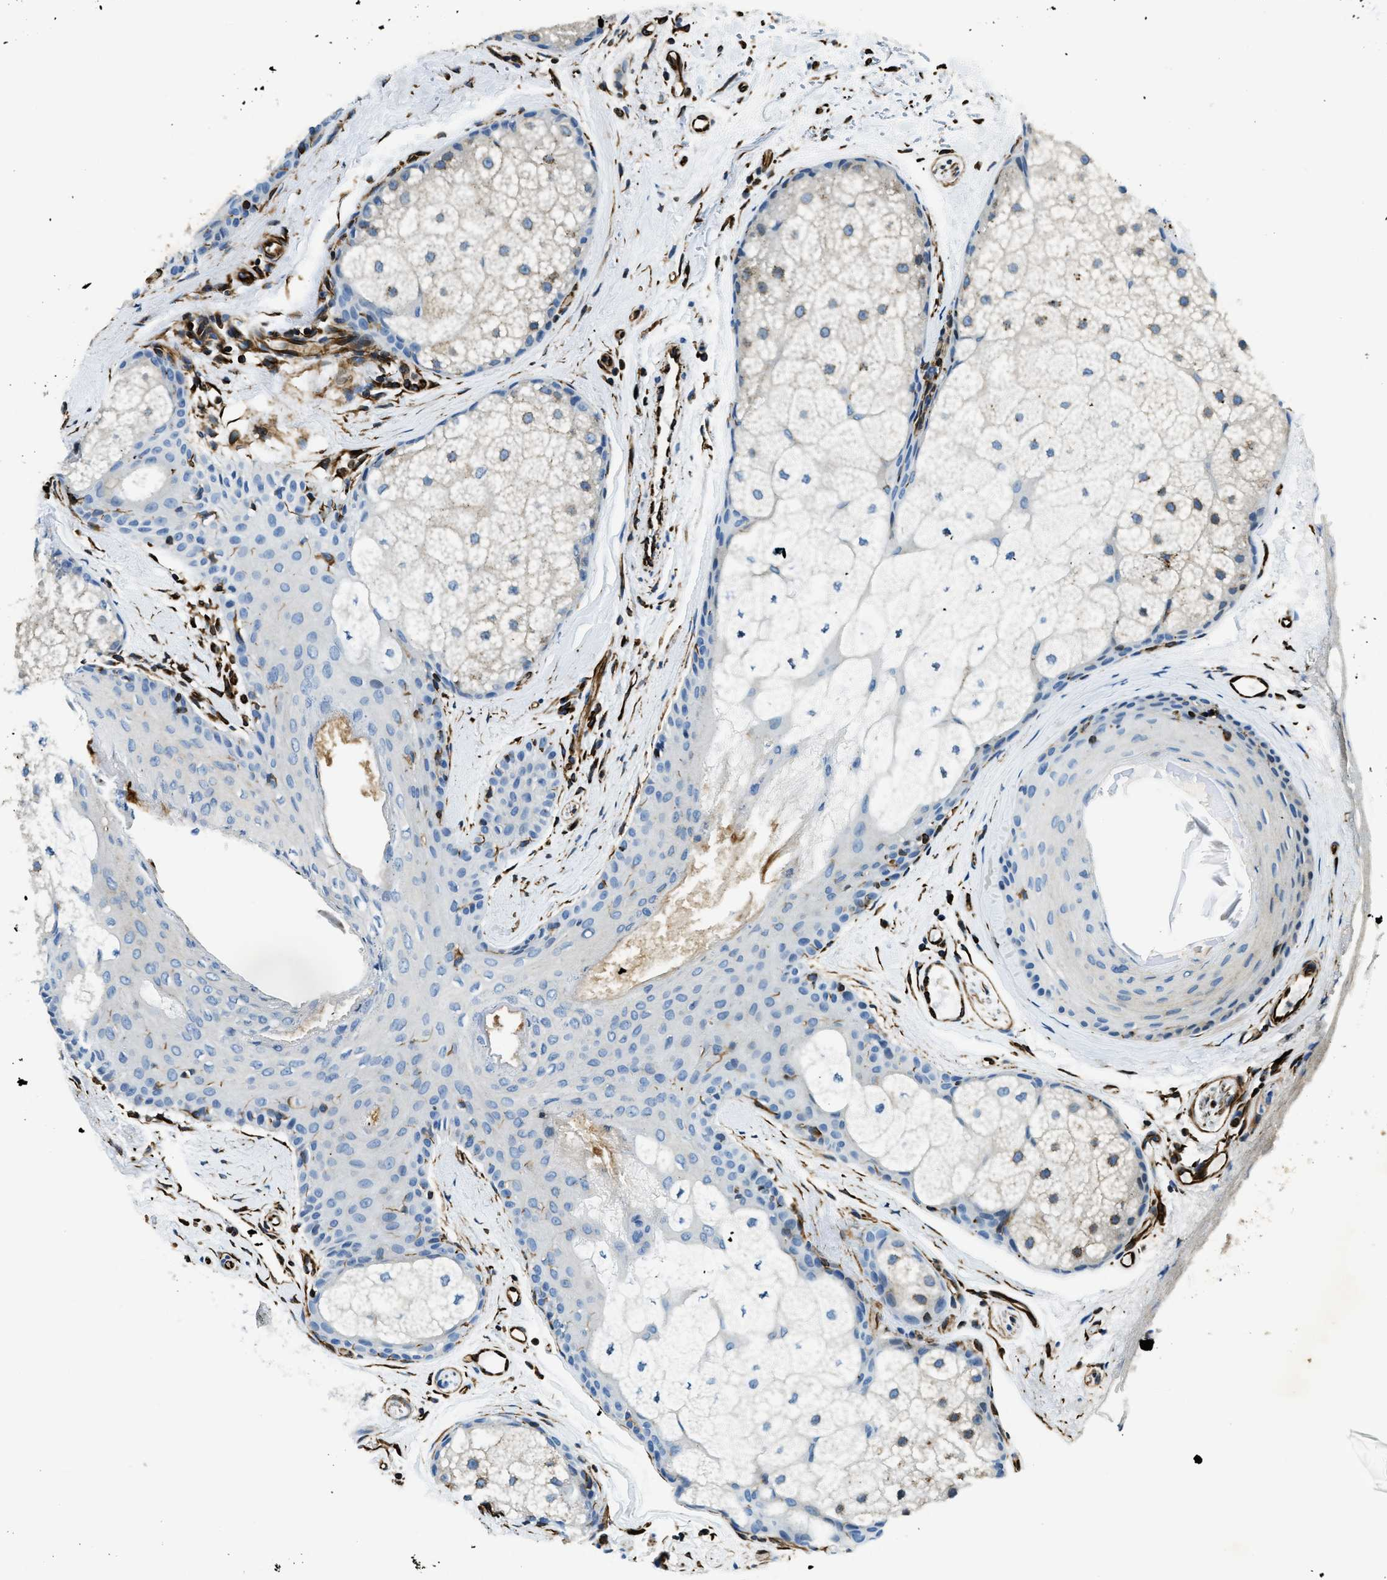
{"staining": {"intensity": "negative", "quantity": "none", "location": "none"}, "tissue": "oral mucosa", "cell_type": "Squamous epithelial cells", "image_type": "normal", "snomed": [{"axis": "morphology", "description": "Normal tissue, NOS"}, {"axis": "topography", "description": "Skin"}, {"axis": "topography", "description": "Oral tissue"}], "caption": "Immunohistochemistry of normal oral mucosa reveals no expression in squamous epithelial cells. The staining is performed using DAB brown chromogen with nuclei counter-stained in using hematoxylin.", "gene": "GNS", "patient": {"sex": "male", "age": 84}}